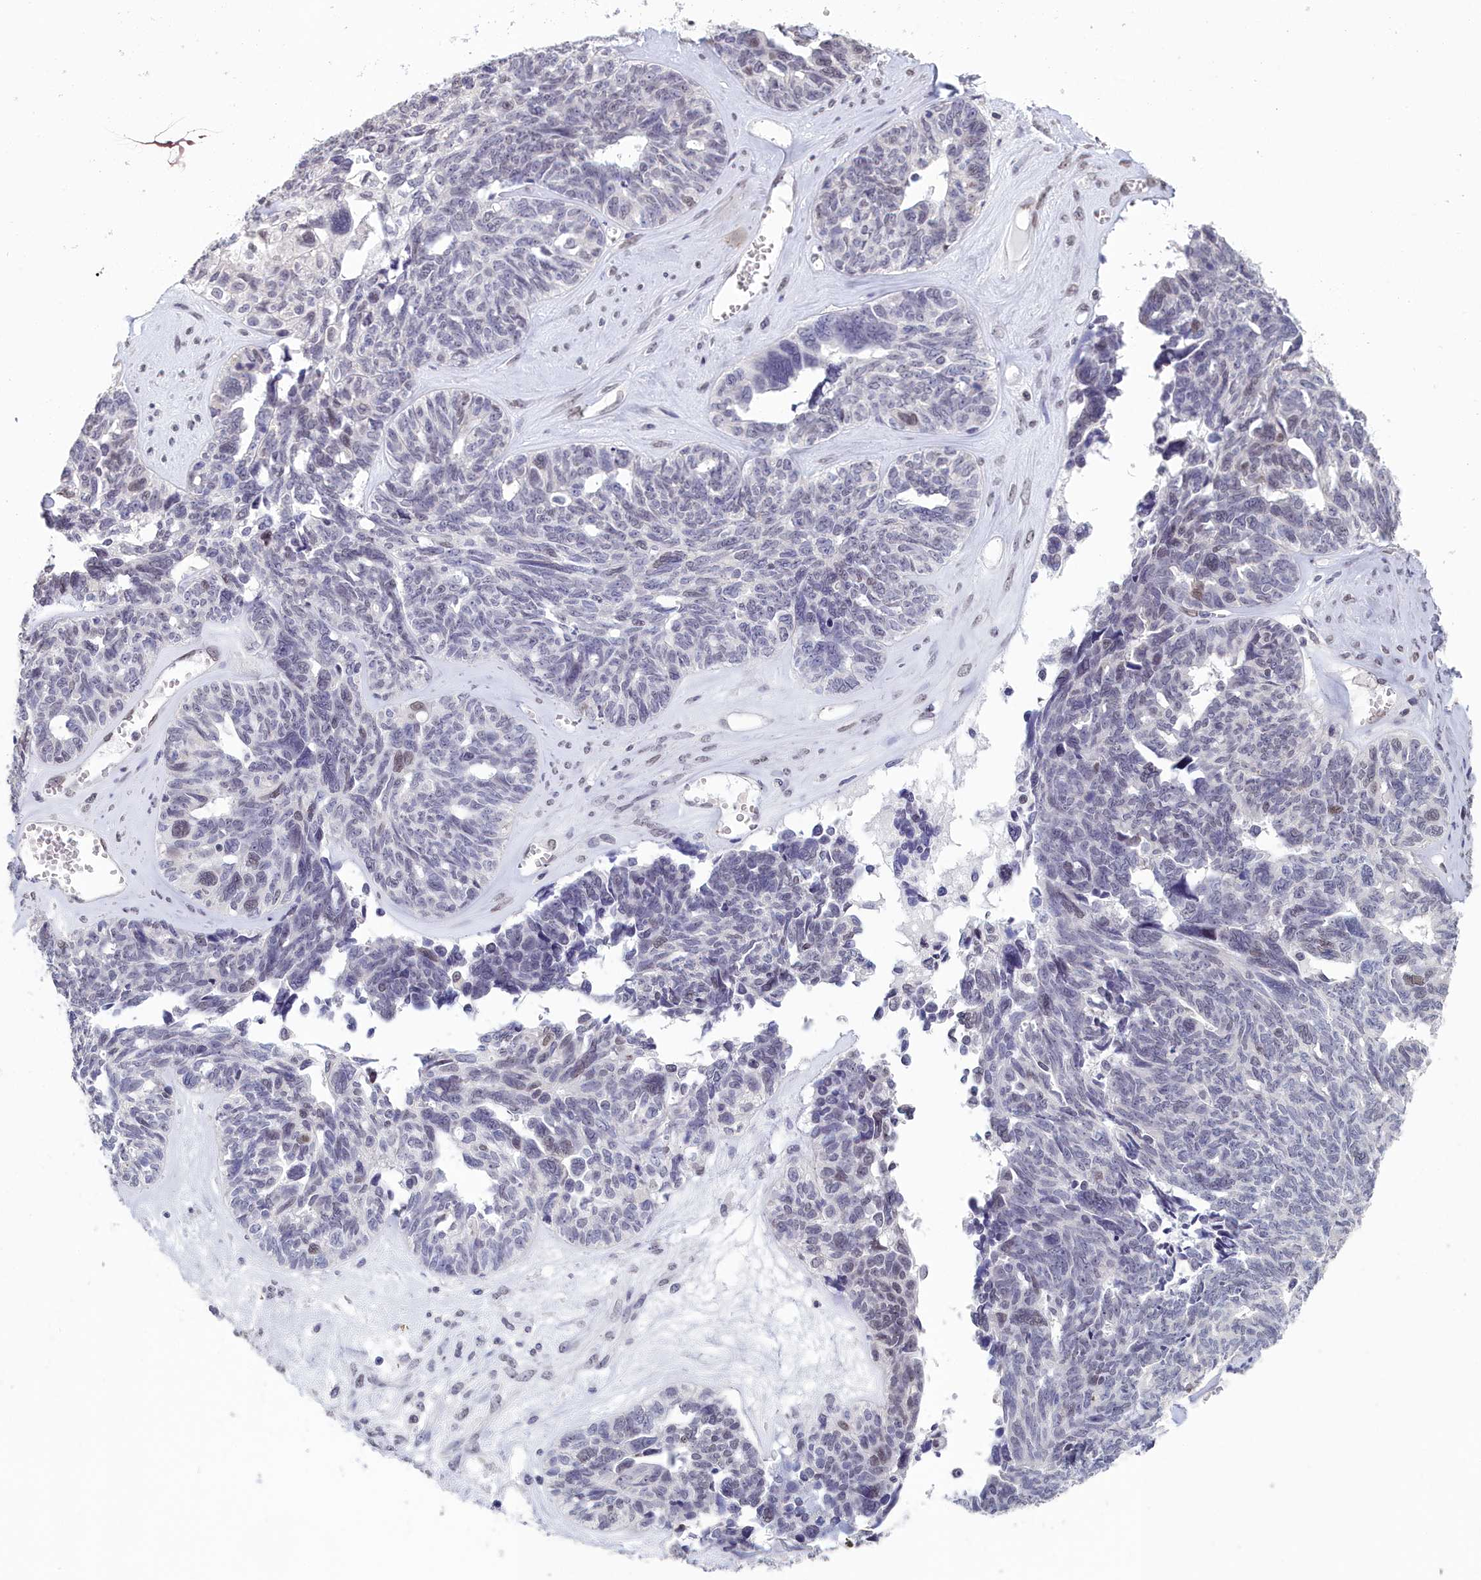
{"staining": {"intensity": "weak", "quantity": "<25%", "location": "nuclear"}, "tissue": "ovarian cancer", "cell_type": "Tumor cells", "image_type": "cancer", "snomed": [{"axis": "morphology", "description": "Cystadenocarcinoma, serous, NOS"}, {"axis": "topography", "description": "Ovary"}], "caption": "Photomicrograph shows no significant protein expression in tumor cells of serous cystadenocarcinoma (ovarian).", "gene": "CCDC97", "patient": {"sex": "female", "age": 79}}